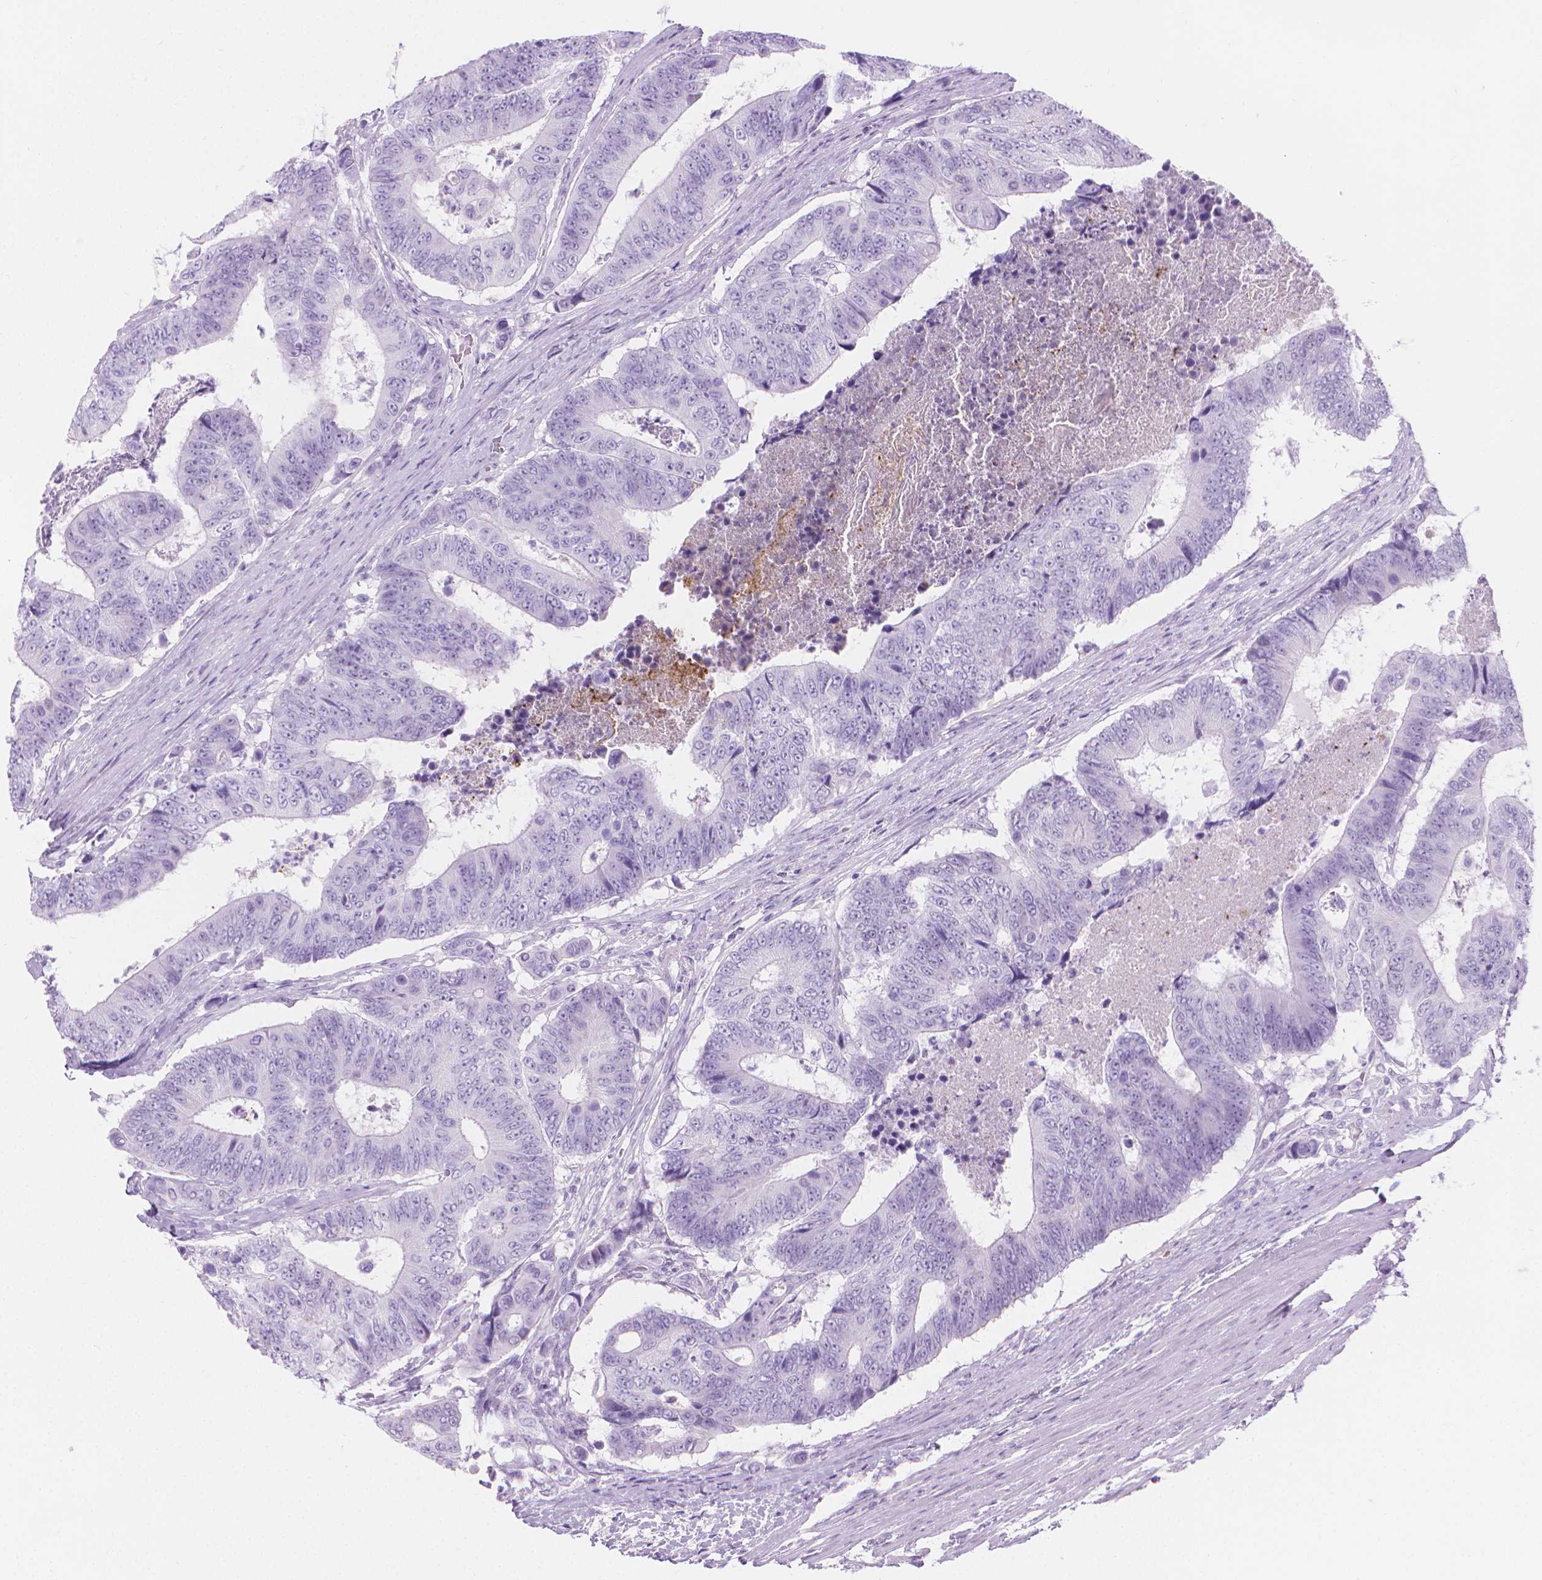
{"staining": {"intensity": "negative", "quantity": "none", "location": "none"}, "tissue": "colorectal cancer", "cell_type": "Tumor cells", "image_type": "cancer", "snomed": [{"axis": "morphology", "description": "Adenocarcinoma, NOS"}, {"axis": "topography", "description": "Colon"}], "caption": "A histopathology image of colorectal adenocarcinoma stained for a protein reveals no brown staining in tumor cells. (DAB immunohistochemistry (IHC) visualized using brightfield microscopy, high magnification).", "gene": "CFAP52", "patient": {"sex": "female", "age": 48}}